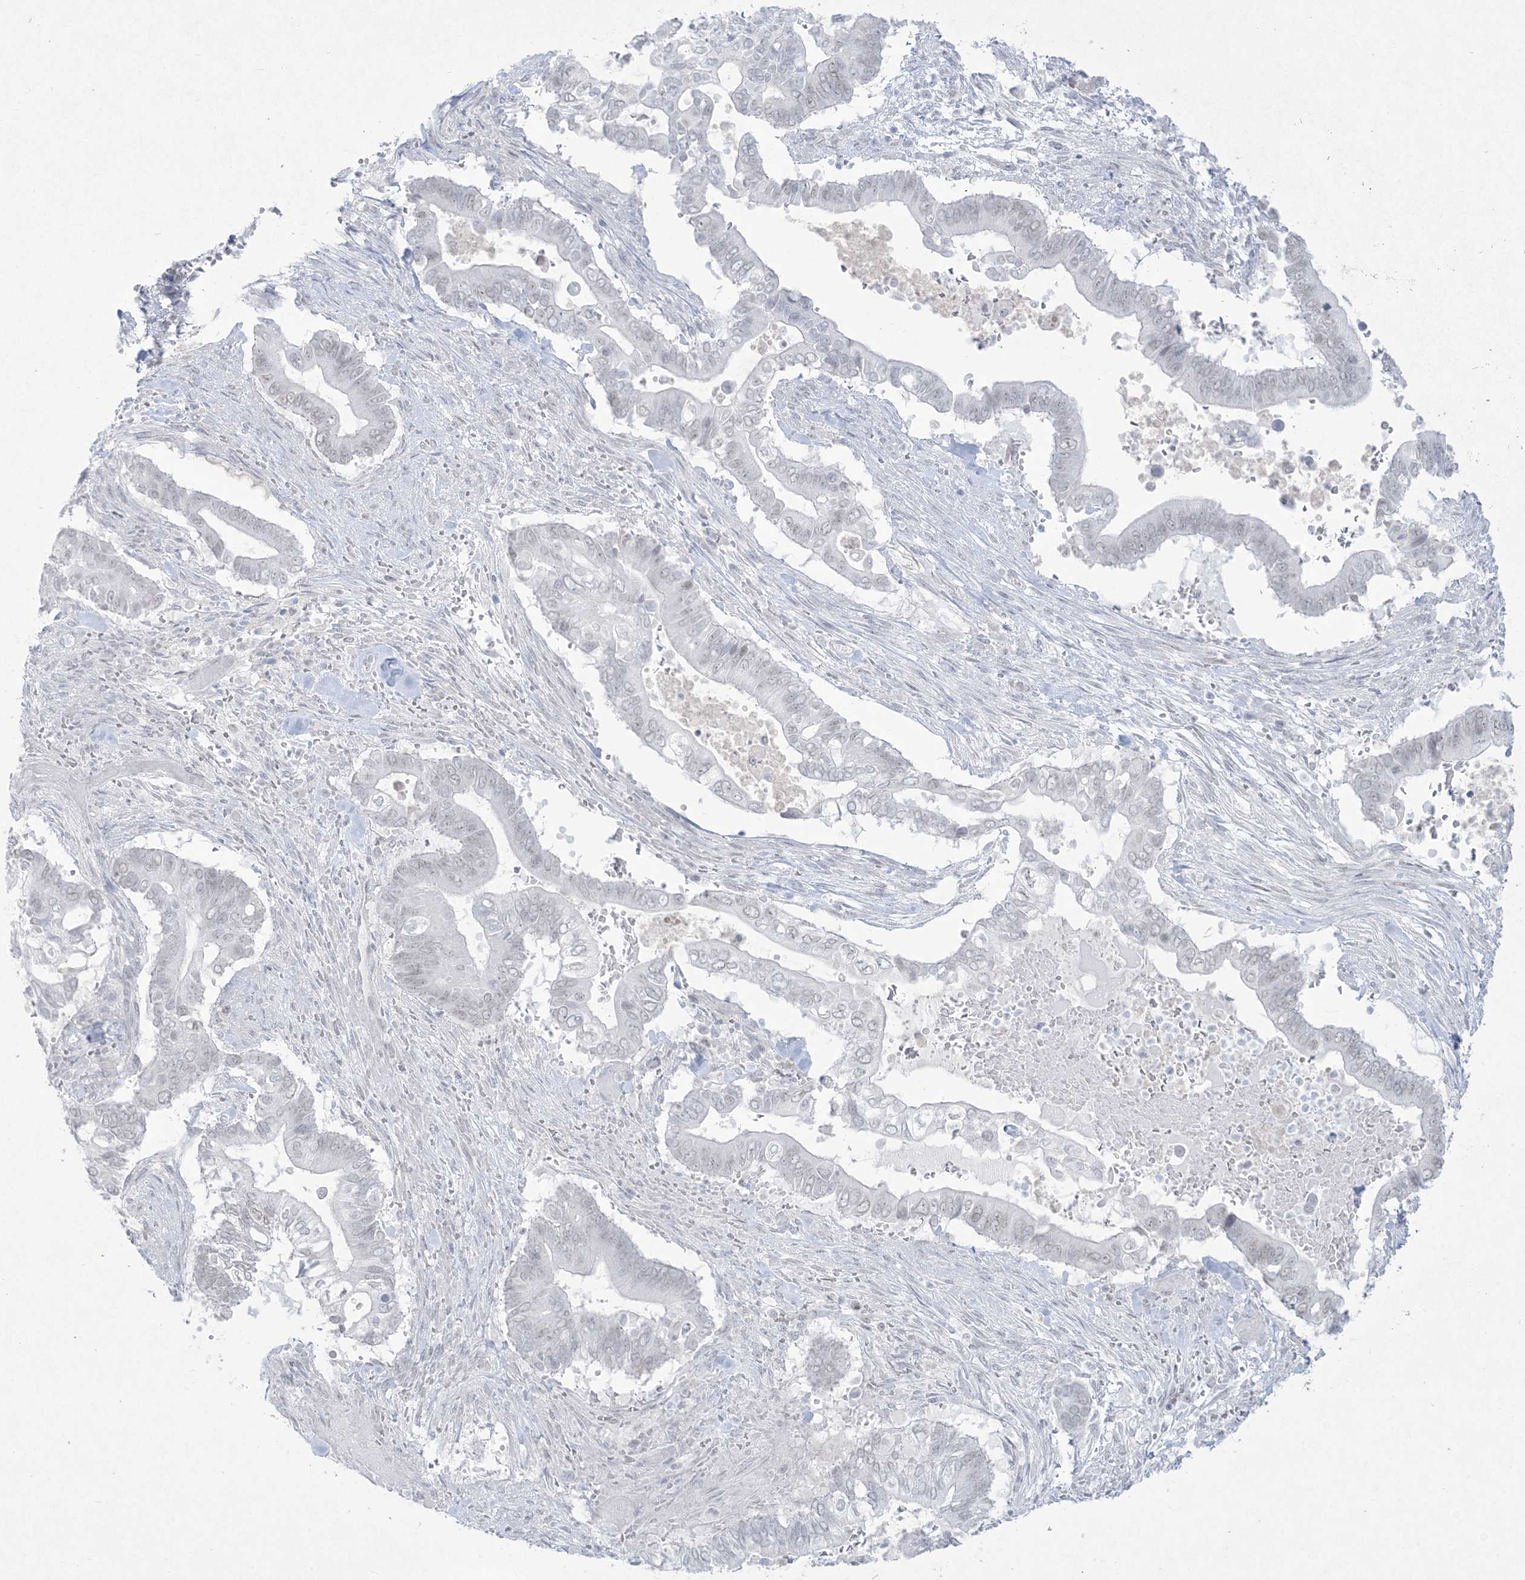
{"staining": {"intensity": "negative", "quantity": "none", "location": "none"}, "tissue": "pancreatic cancer", "cell_type": "Tumor cells", "image_type": "cancer", "snomed": [{"axis": "morphology", "description": "Adenocarcinoma, NOS"}, {"axis": "topography", "description": "Pancreas"}], "caption": "There is no significant positivity in tumor cells of pancreatic adenocarcinoma.", "gene": "HOMEZ", "patient": {"sex": "male", "age": 68}}